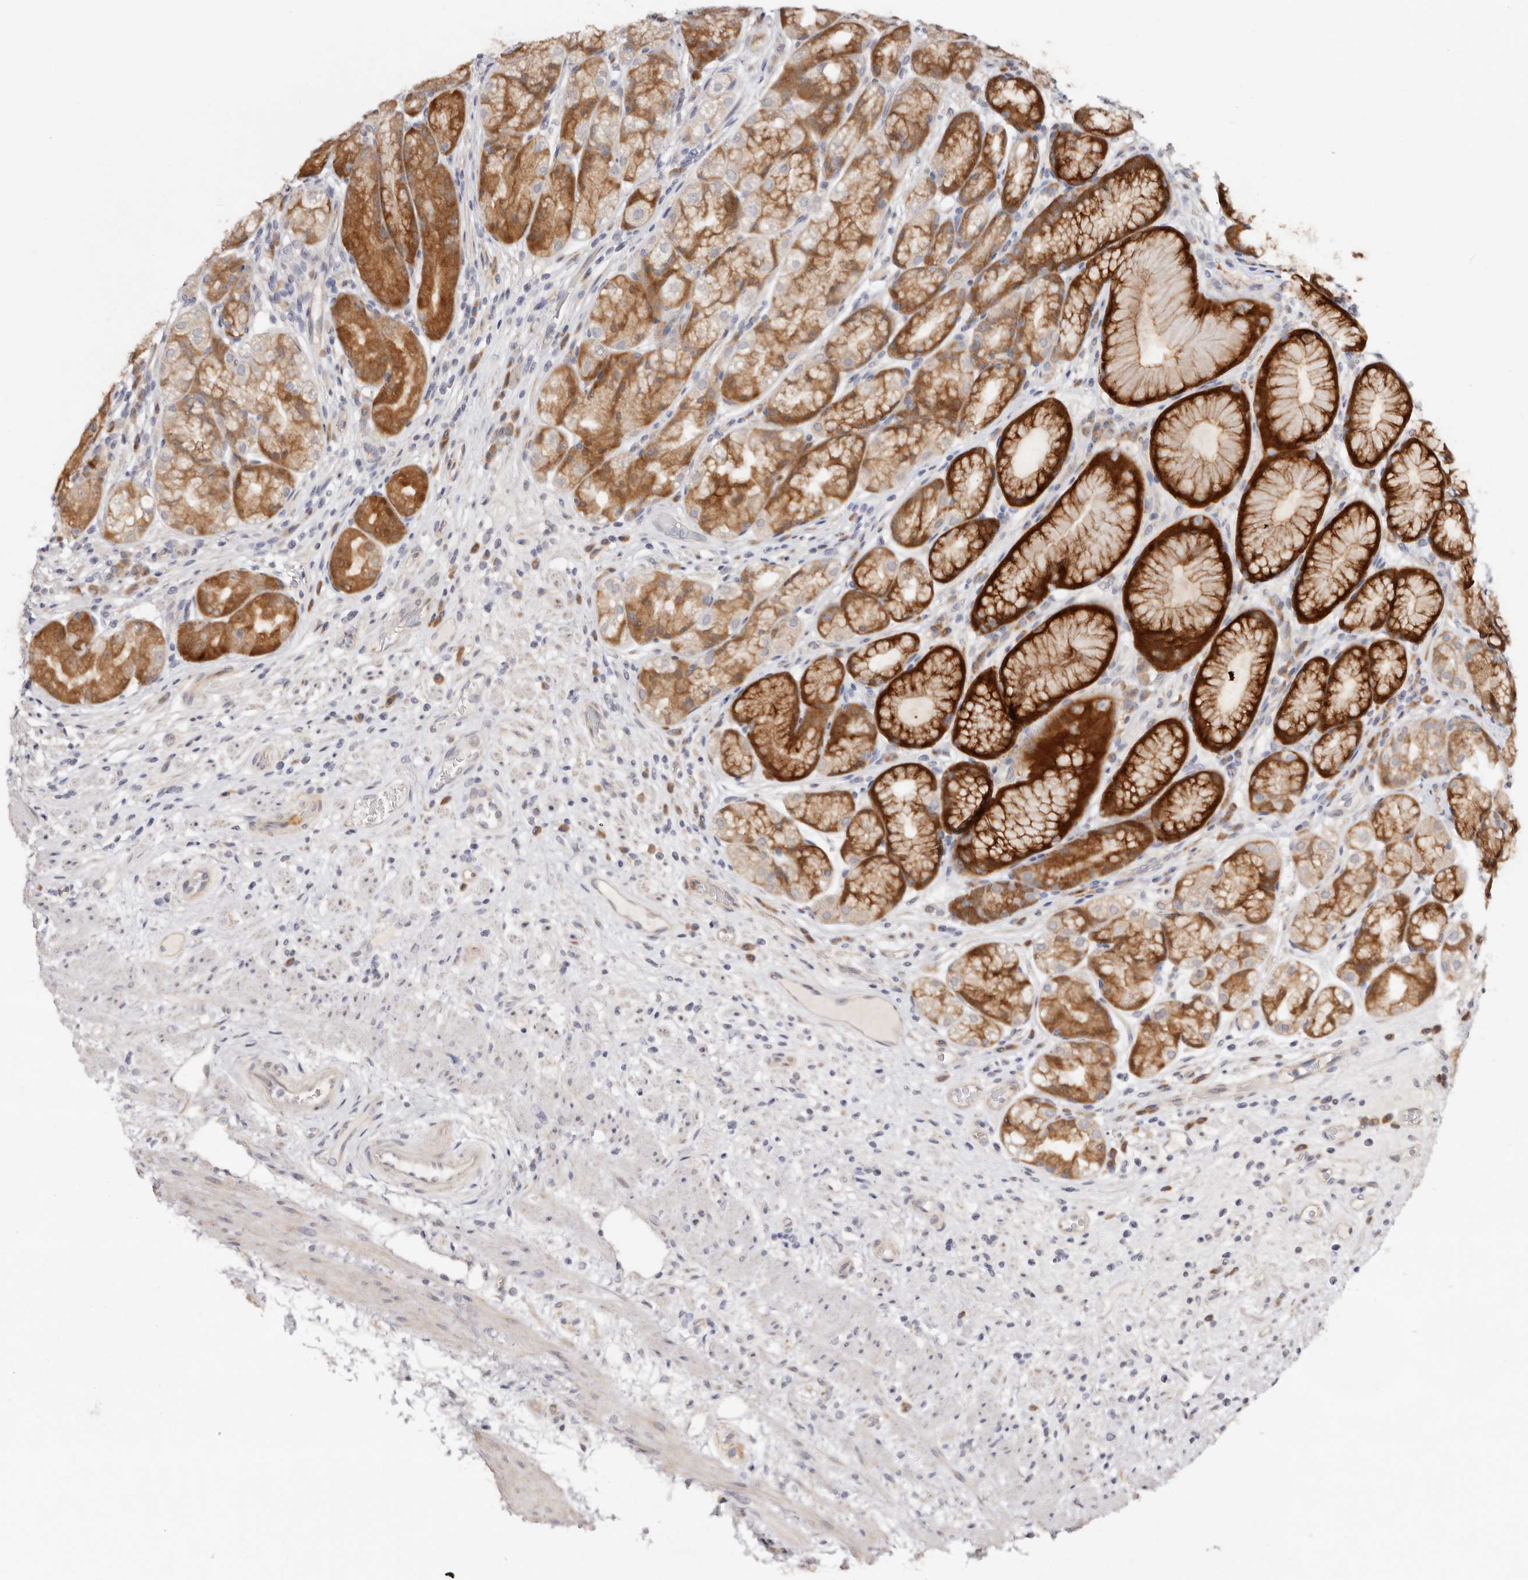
{"staining": {"intensity": "strong", "quantity": "25%-75%", "location": "cytoplasmic/membranous"}, "tissue": "stomach", "cell_type": "Glandular cells", "image_type": "normal", "snomed": [{"axis": "morphology", "description": "Normal tissue, NOS"}, {"axis": "topography", "description": "Stomach"}], "caption": "This is an image of immunohistochemistry (IHC) staining of unremarkable stomach, which shows strong staining in the cytoplasmic/membranous of glandular cells.", "gene": "BCL2L15", "patient": {"sex": "male", "age": 57}}